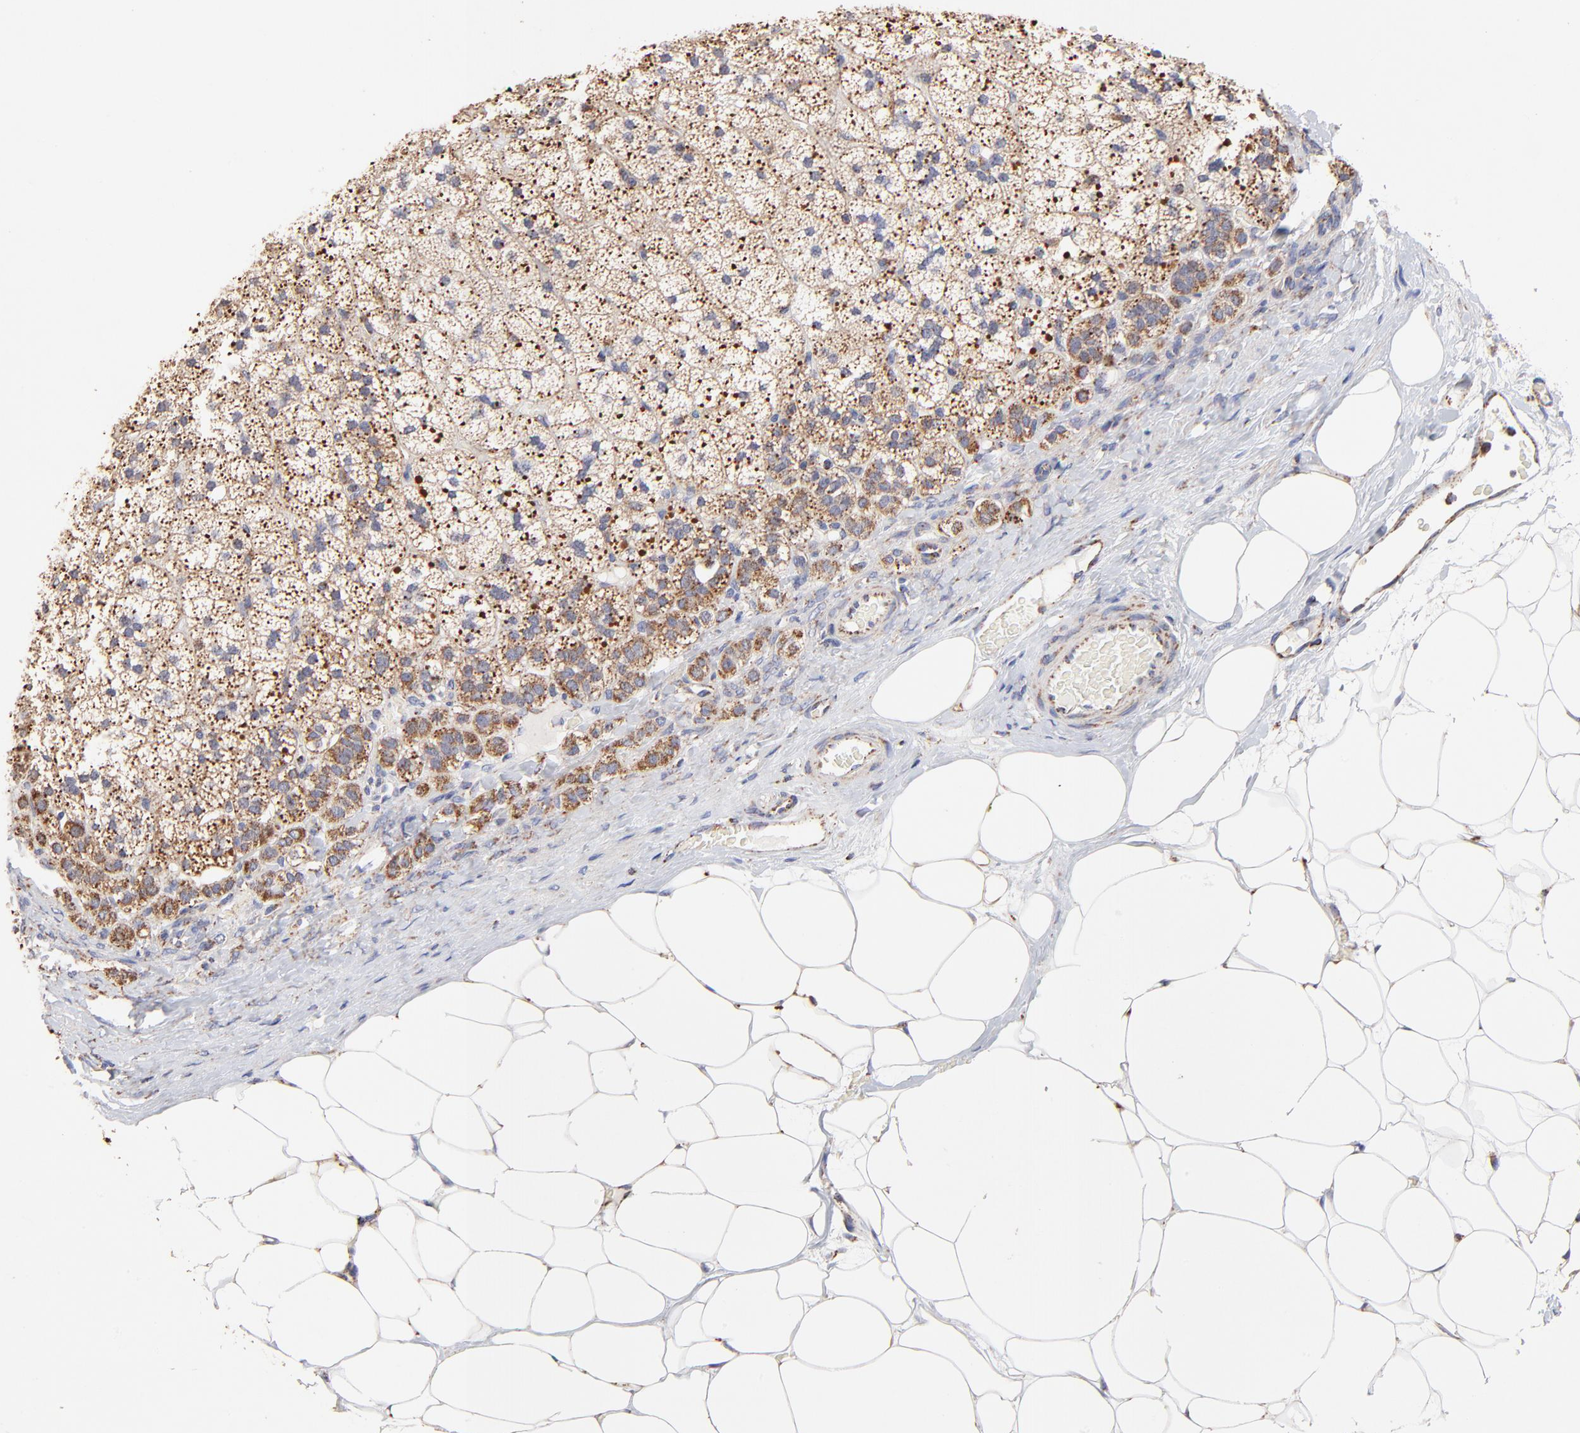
{"staining": {"intensity": "strong", "quantity": ">75%", "location": "cytoplasmic/membranous,nuclear"}, "tissue": "adrenal gland", "cell_type": "Glandular cells", "image_type": "normal", "snomed": [{"axis": "morphology", "description": "Normal tissue, NOS"}, {"axis": "topography", "description": "Adrenal gland"}], "caption": "Glandular cells display high levels of strong cytoplasmic/membranous,nuclear positivity in about >75% of cells in normal human adrenal gland.", "gene": "SSBP1", "patient": {"sex": "male", "age": 35}}